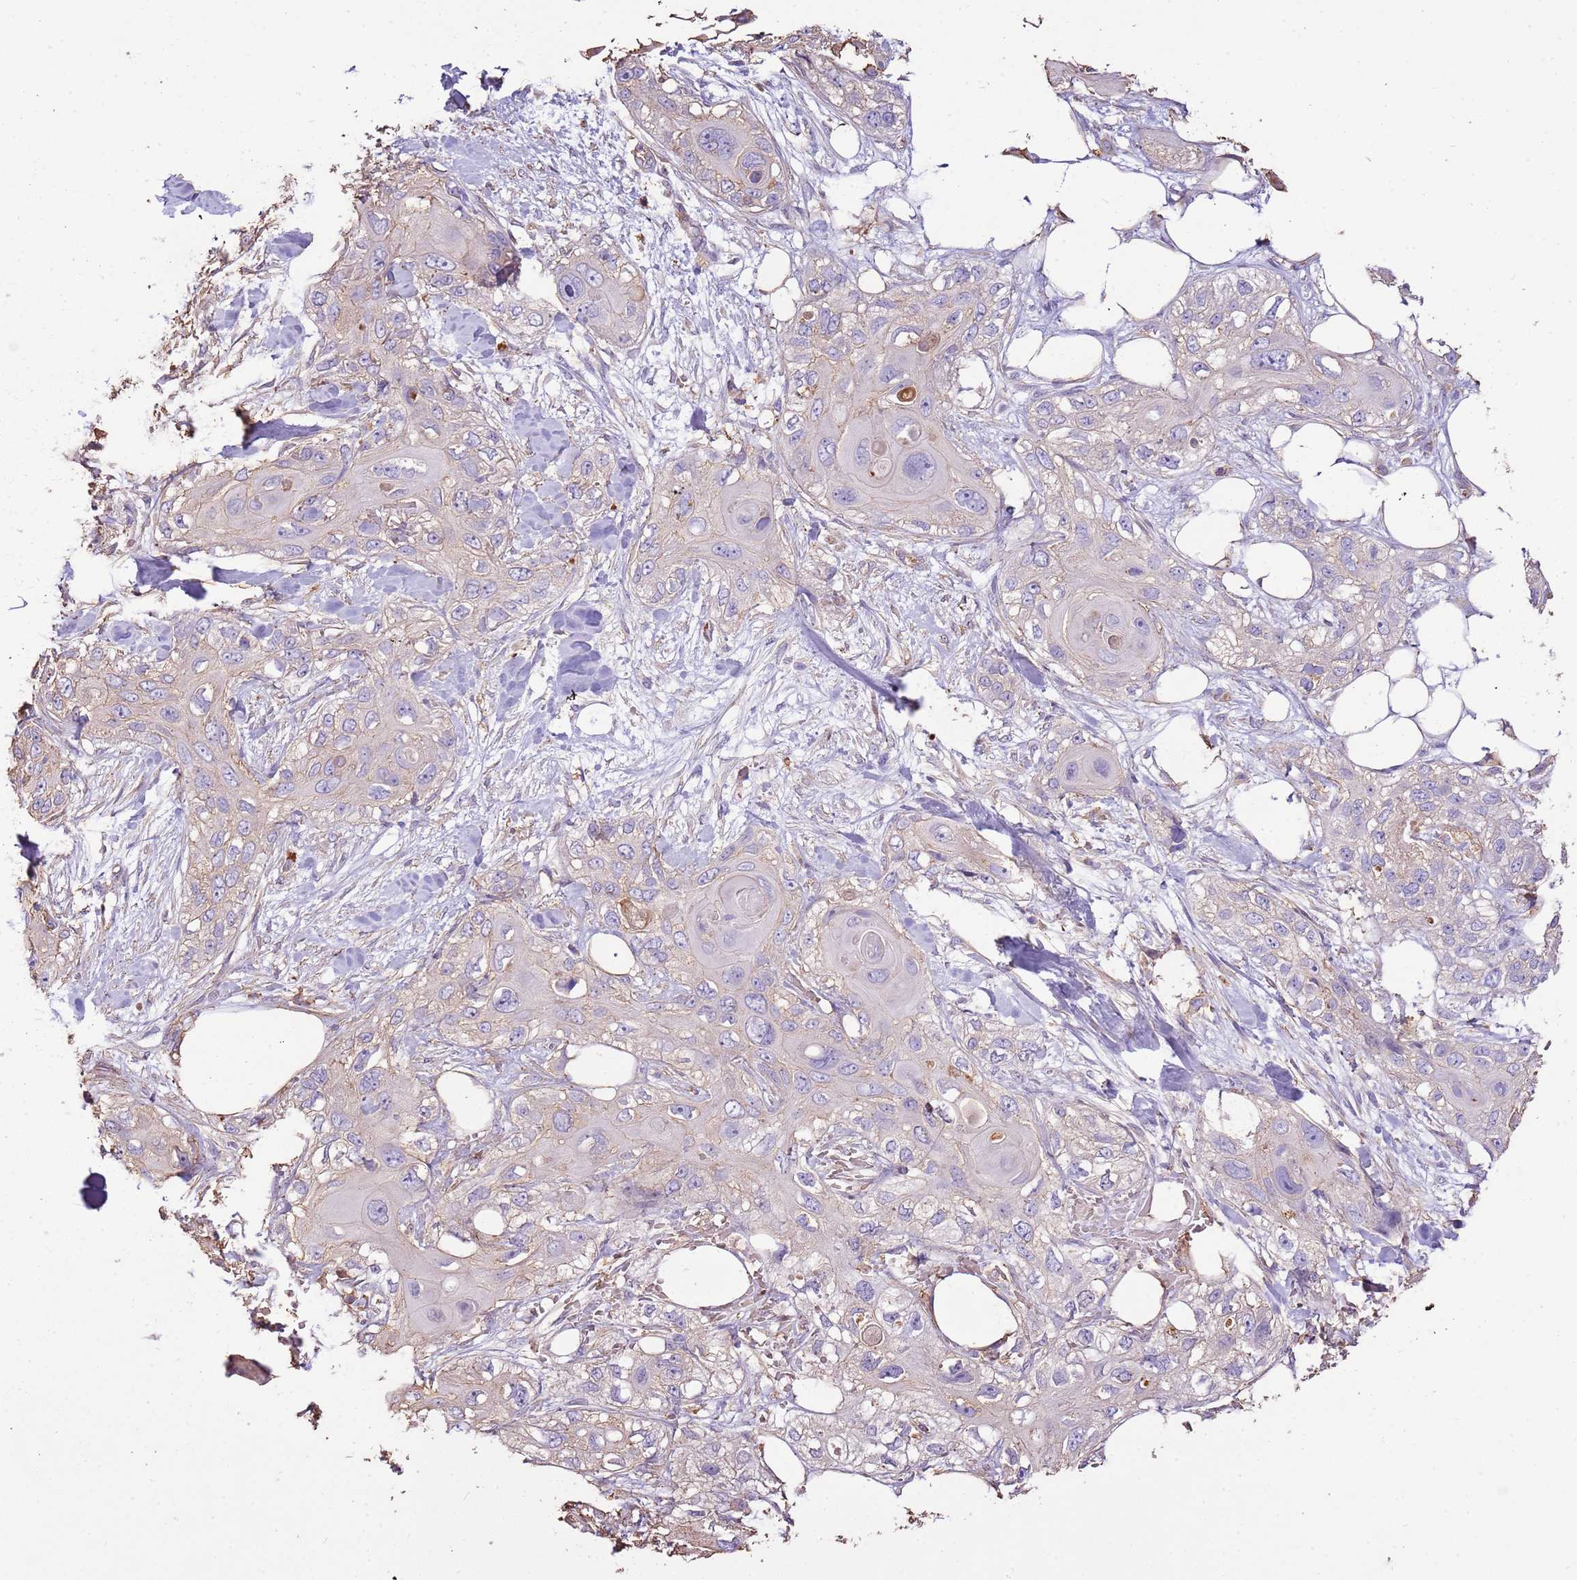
{"staining": {"intensity": "negative", "quantity": "none", "location": "none"}, "tissue": "skin cancer", "cell_type": "Tumor cells", "image_type": "cancer", "snomed": [{"axis": "morphology", "description": "Normal tissue, NOS"}, {"axis": "morphology", "description": "Squamous cell carcinoma, NOS"}, {"axis": "topography", "description": "Skin"}], "caption": "A histopathology image of skin squamous cell carcinoma stained for a protein shows no brown staining in tumor cells. (Stains: DAB (3,3'-diaminobenzidine) immunohistochemistry (IHC) with hematoxylin counter stain, Microscopy: brightfield microscopy at high magnification).", "gene": "ARL10", "patient": {"sex": "male", "age": 72}}